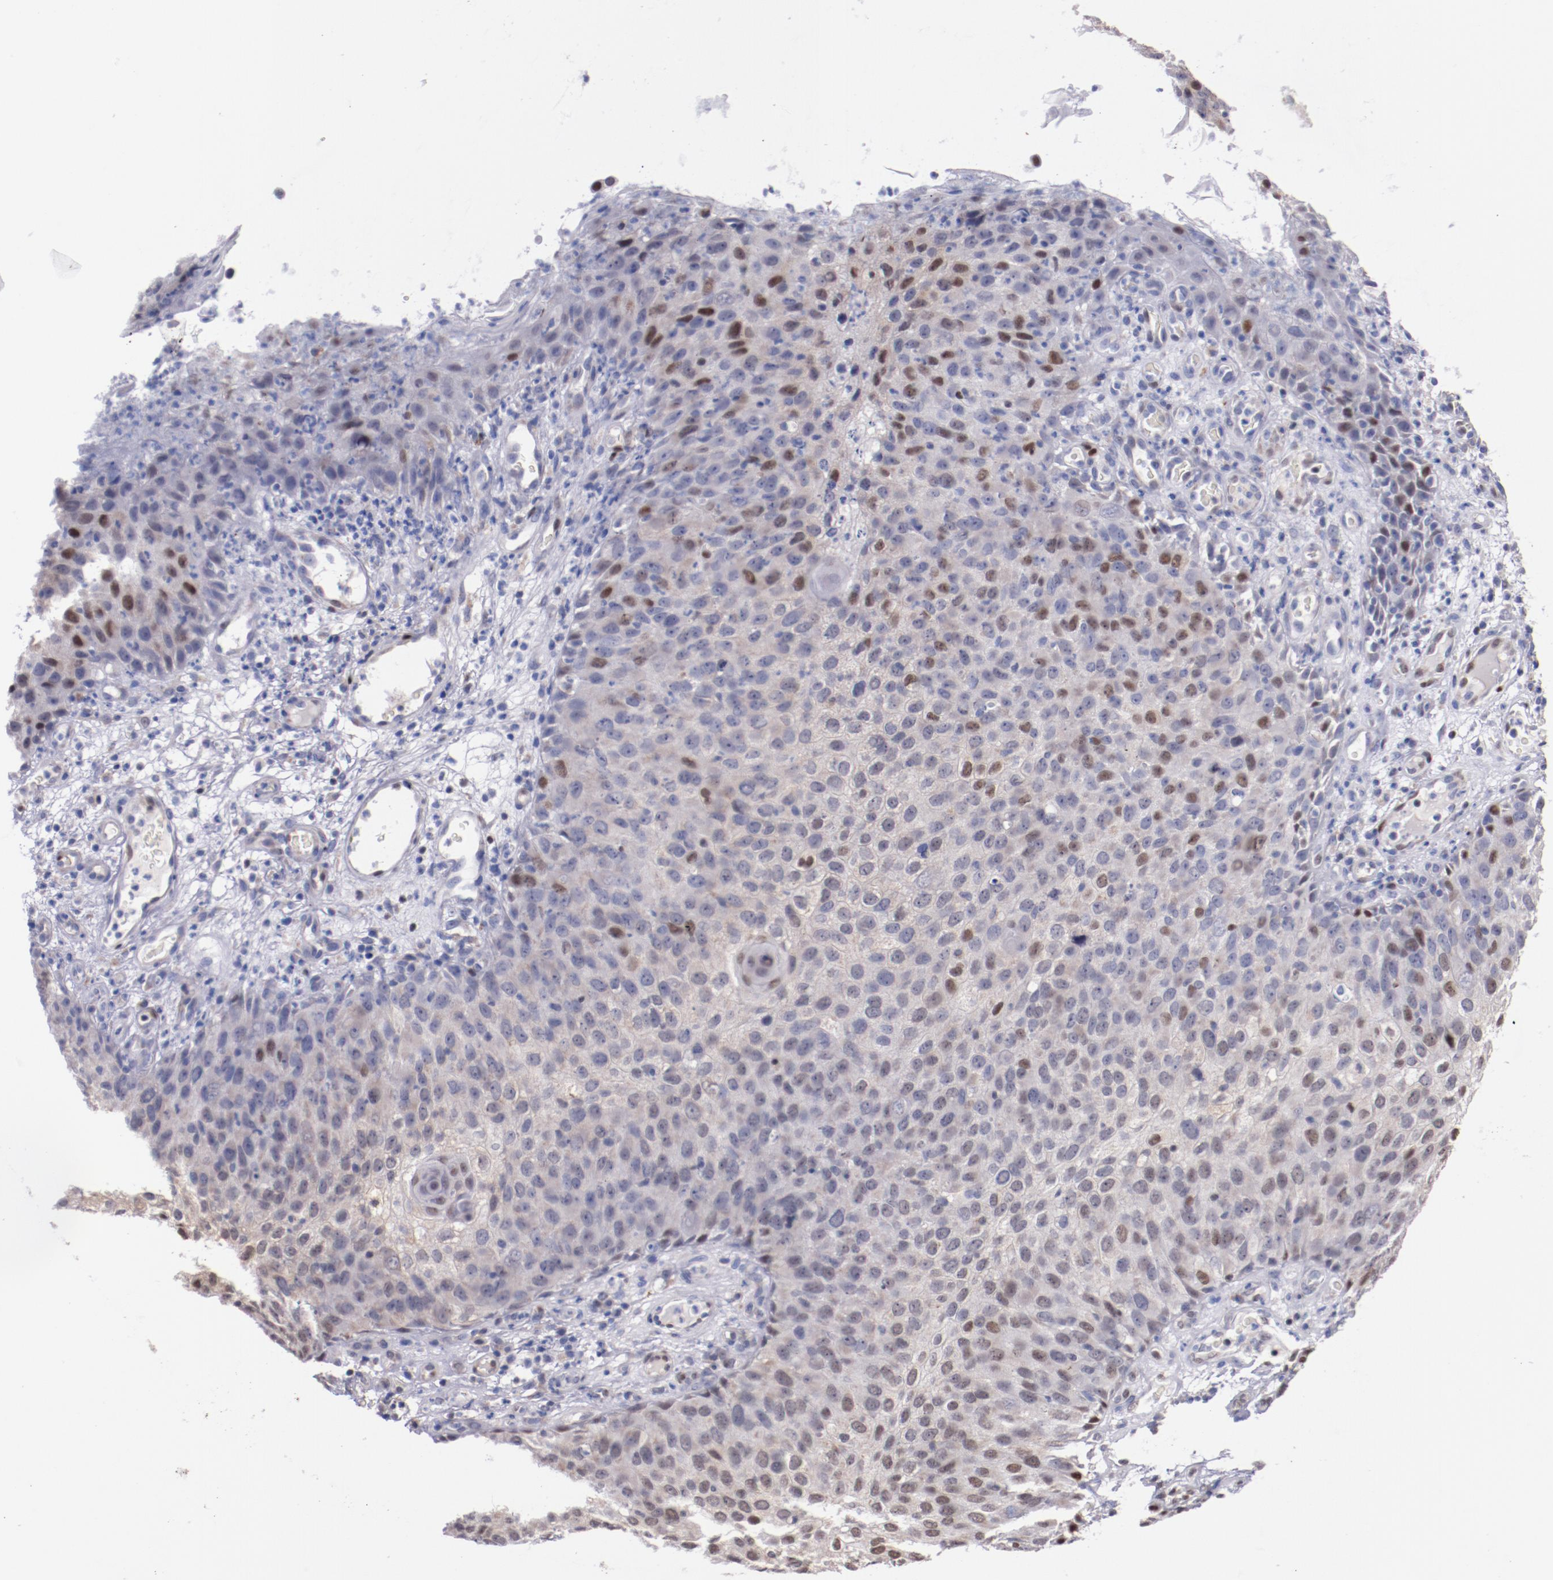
{"staining": {"intensity": "weak", "quantity": "<25%", "location": "nuclear"}, "tissue": "skin cancer", "cell_type": "Tumor cells", "image_type": "cancer", "snomed": [{"axis": "morphology", "description": "Squamous cell carcinoma, NOS"}, {"axis": "topography", "description": "Skin"}], "caption": "Protein analysis of skin cancer (squamous cell carcinoma) shows no significant expression in tumor cells. Brightfield microscopy of immunohistochemistry (IHC) stained with DAB (3,3'-diaminobenzidine) (brown) and hematoxylin (blue), captured at high magnification.", "gene": "SRF", "patient": {"sex": "male", "age": 87}}